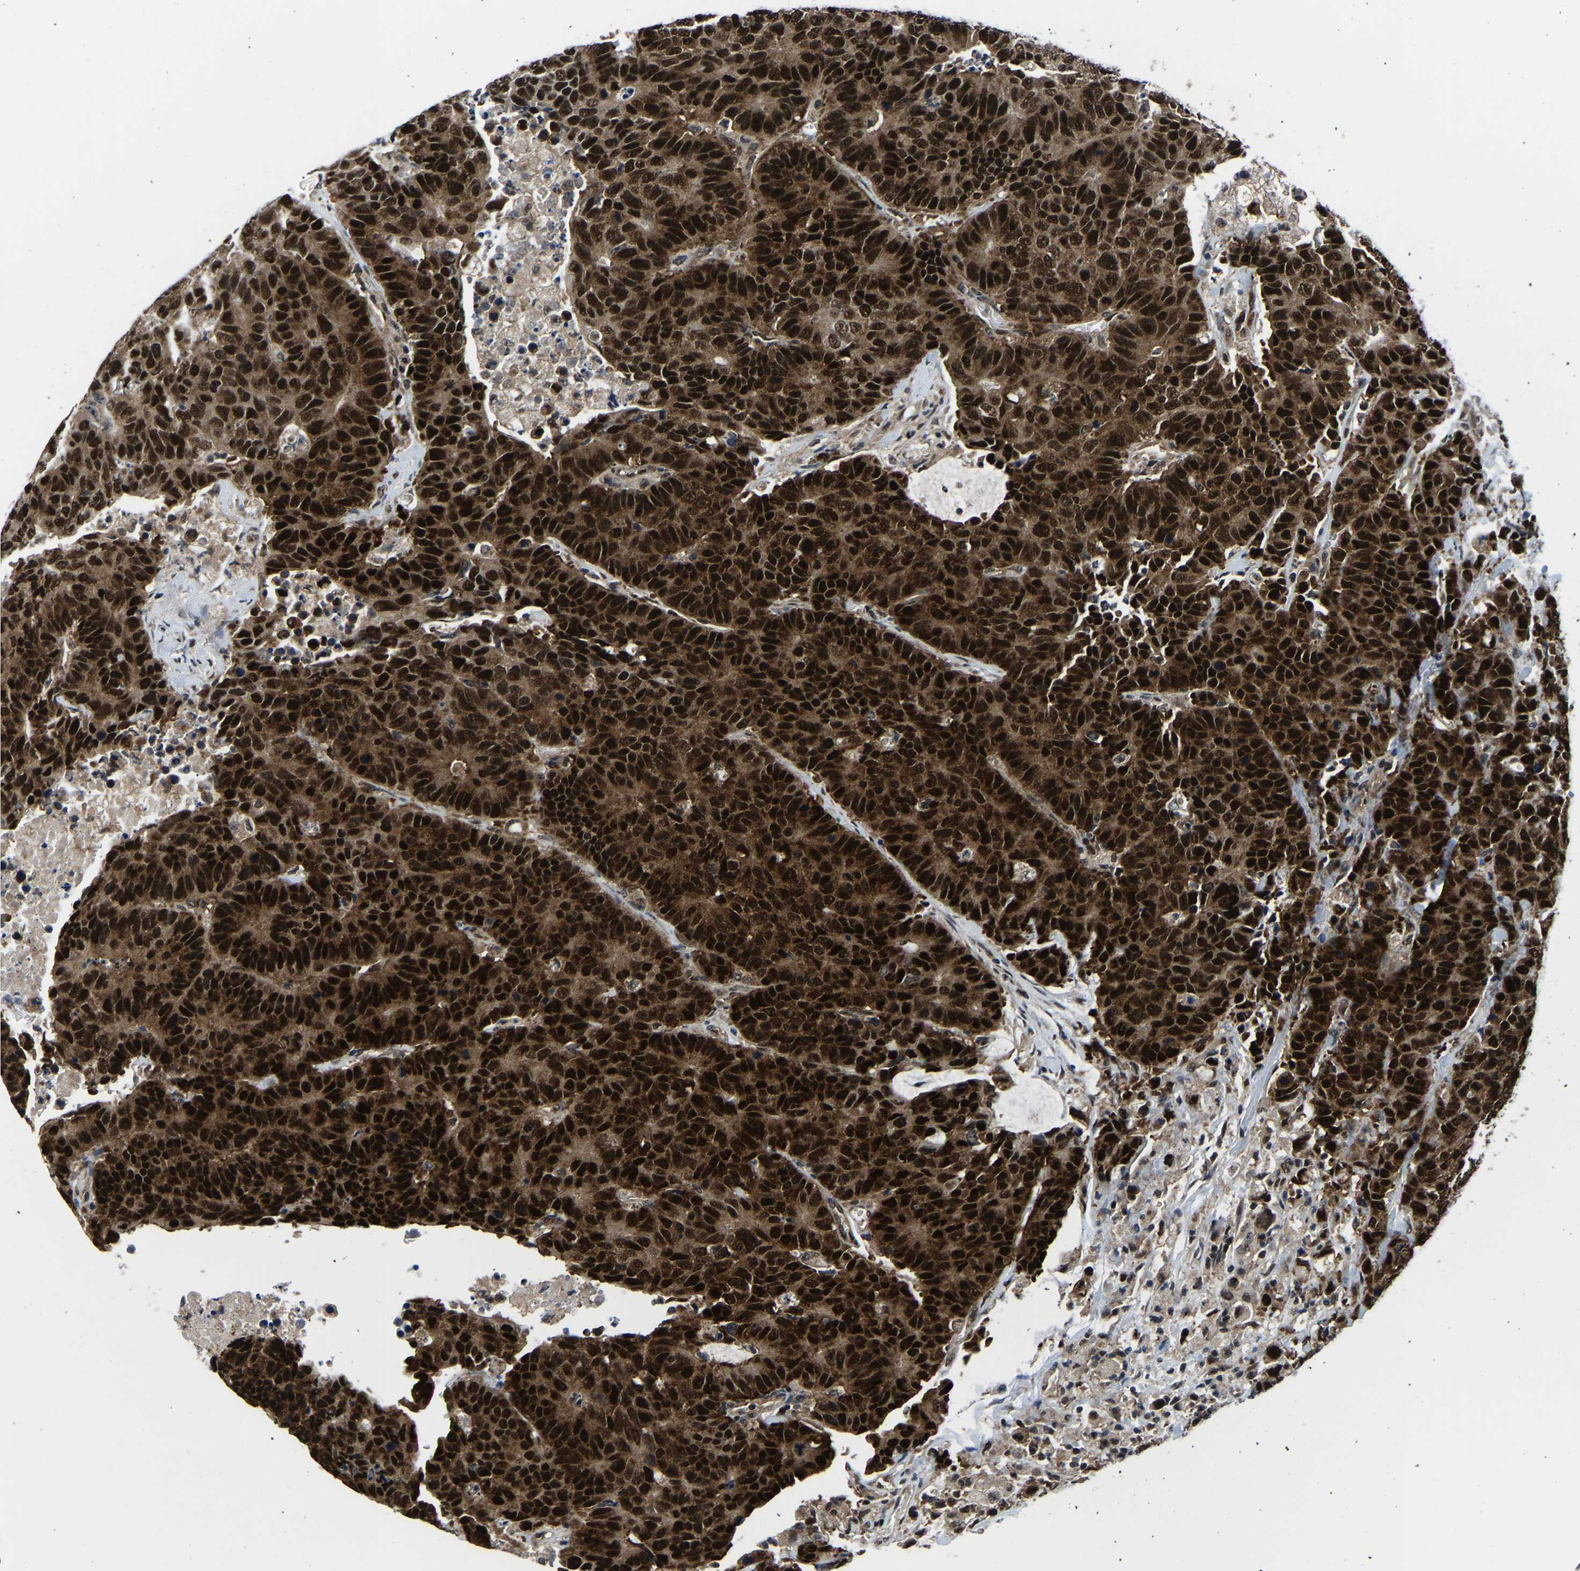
{"staining": {"intensity": "strong", "quantity": ">75%", "location": "cytoplasmic/membranous,nuclear"}, "tissue": "colorectal cancer", "cell_type": "Tumor cells", "image_type": "cancer", "snomed": [{"axis": "morphology", "description": "Adenocarcinoma, NOS"}, {"axis": "topography", "description": "Colon"}], "caption": "Tumor cells display high levels of strong cytoplasmic/membranous and nuclear staining in about >75% of cells in human colorectal adenocarcinoma.", "gene": "DFFA", "patient": {"sex": "female", "age": 86}}